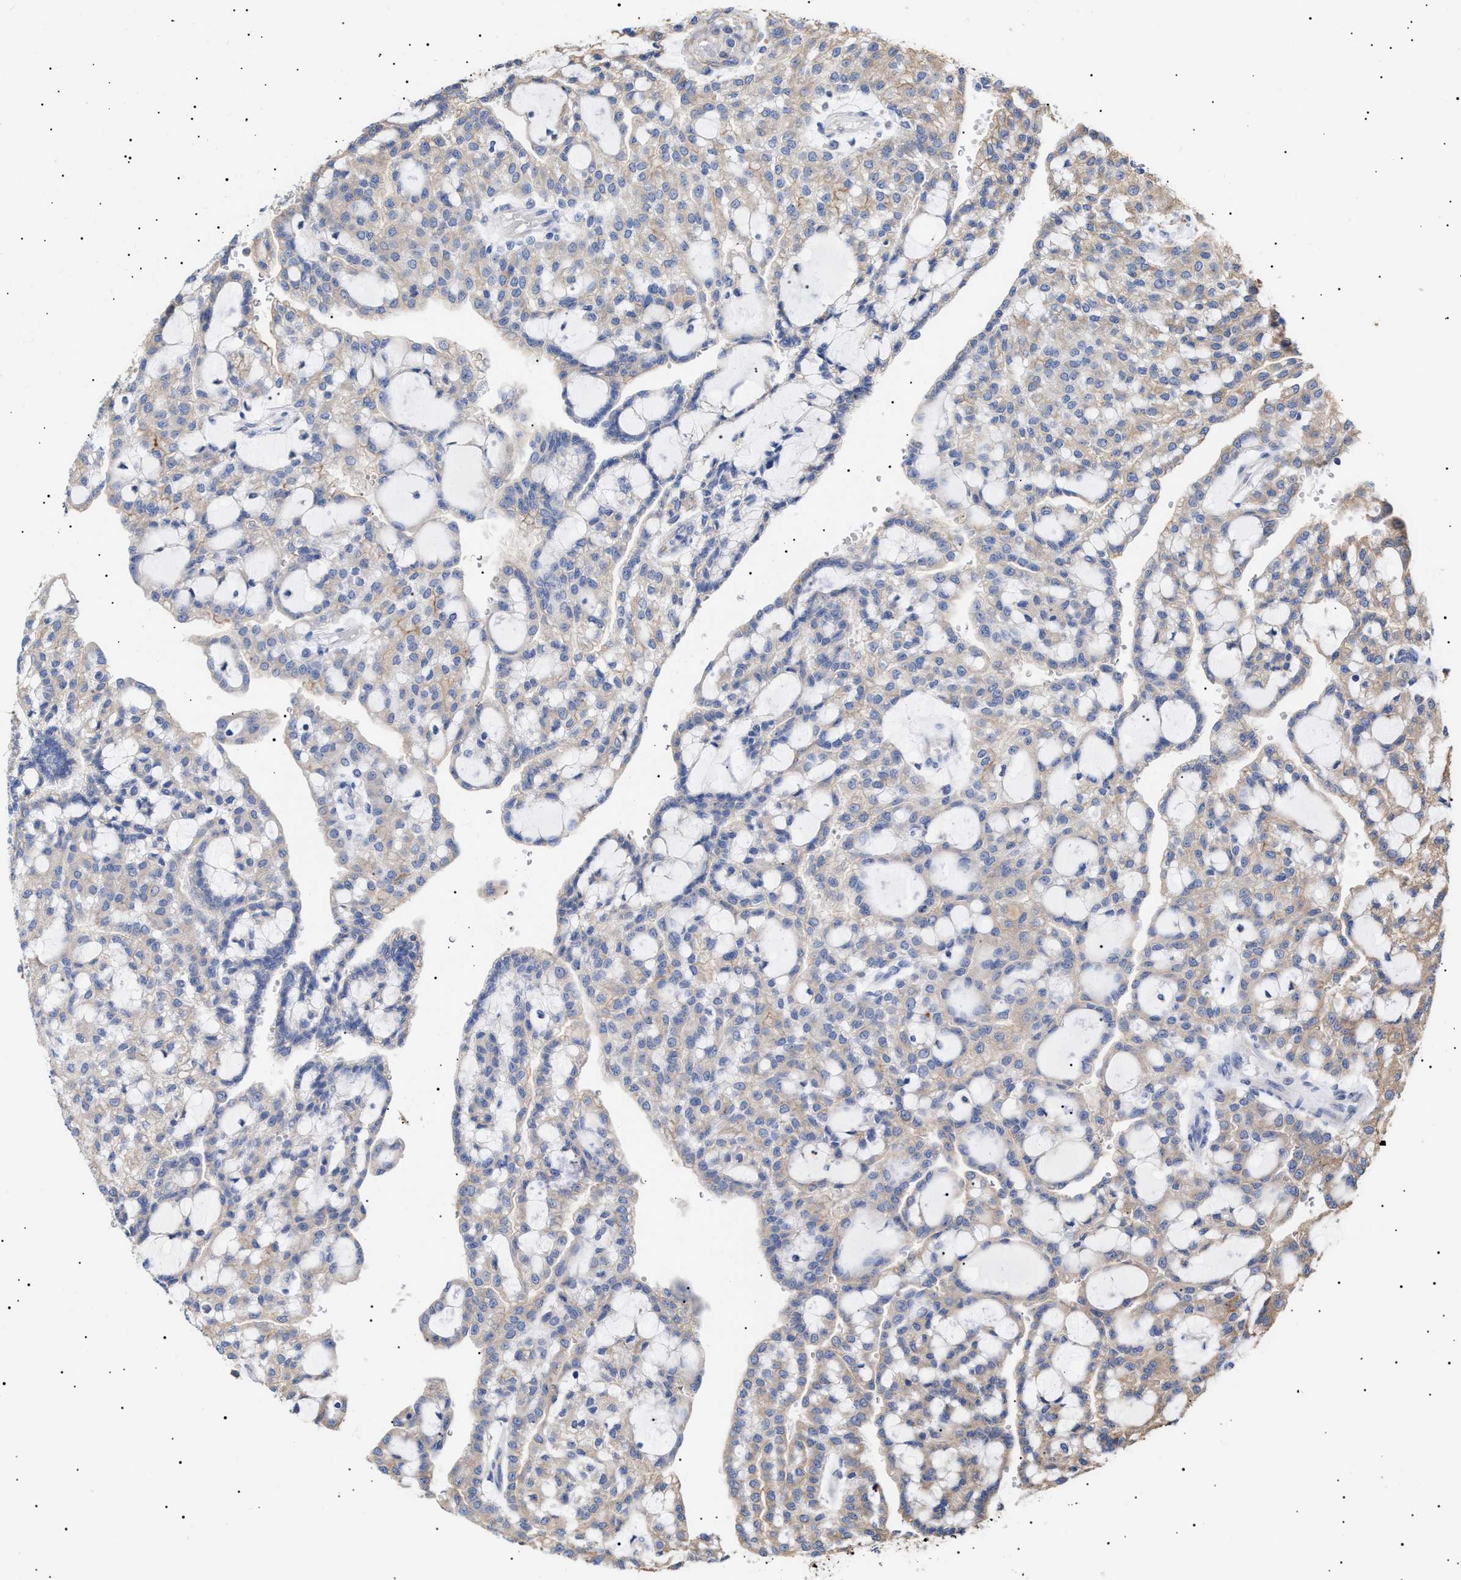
{"staining": {"intensity": "negative", "quantity": "none", "location": "none"}, "tissue": "renal cancer", "cell_type": "Tumor cells", "image_type": "cancer", "snomed": [{"axis": "morphology", "description": "Adenocarcinoma, NOS"}, {"axis": "topography", "description": "Kidney"}], "caption": "Immunohistochemistry of adenocarcinoma (renal) exhibits no expression in tumor cells. The staining was performed using DAB to visualize the protein expression in brown, while the nuclei were stained in blue with hematoxylin (Magnification: 20x).", "gene": "ERCC6L2", "patient": {"sex": "male", "age": 63}}